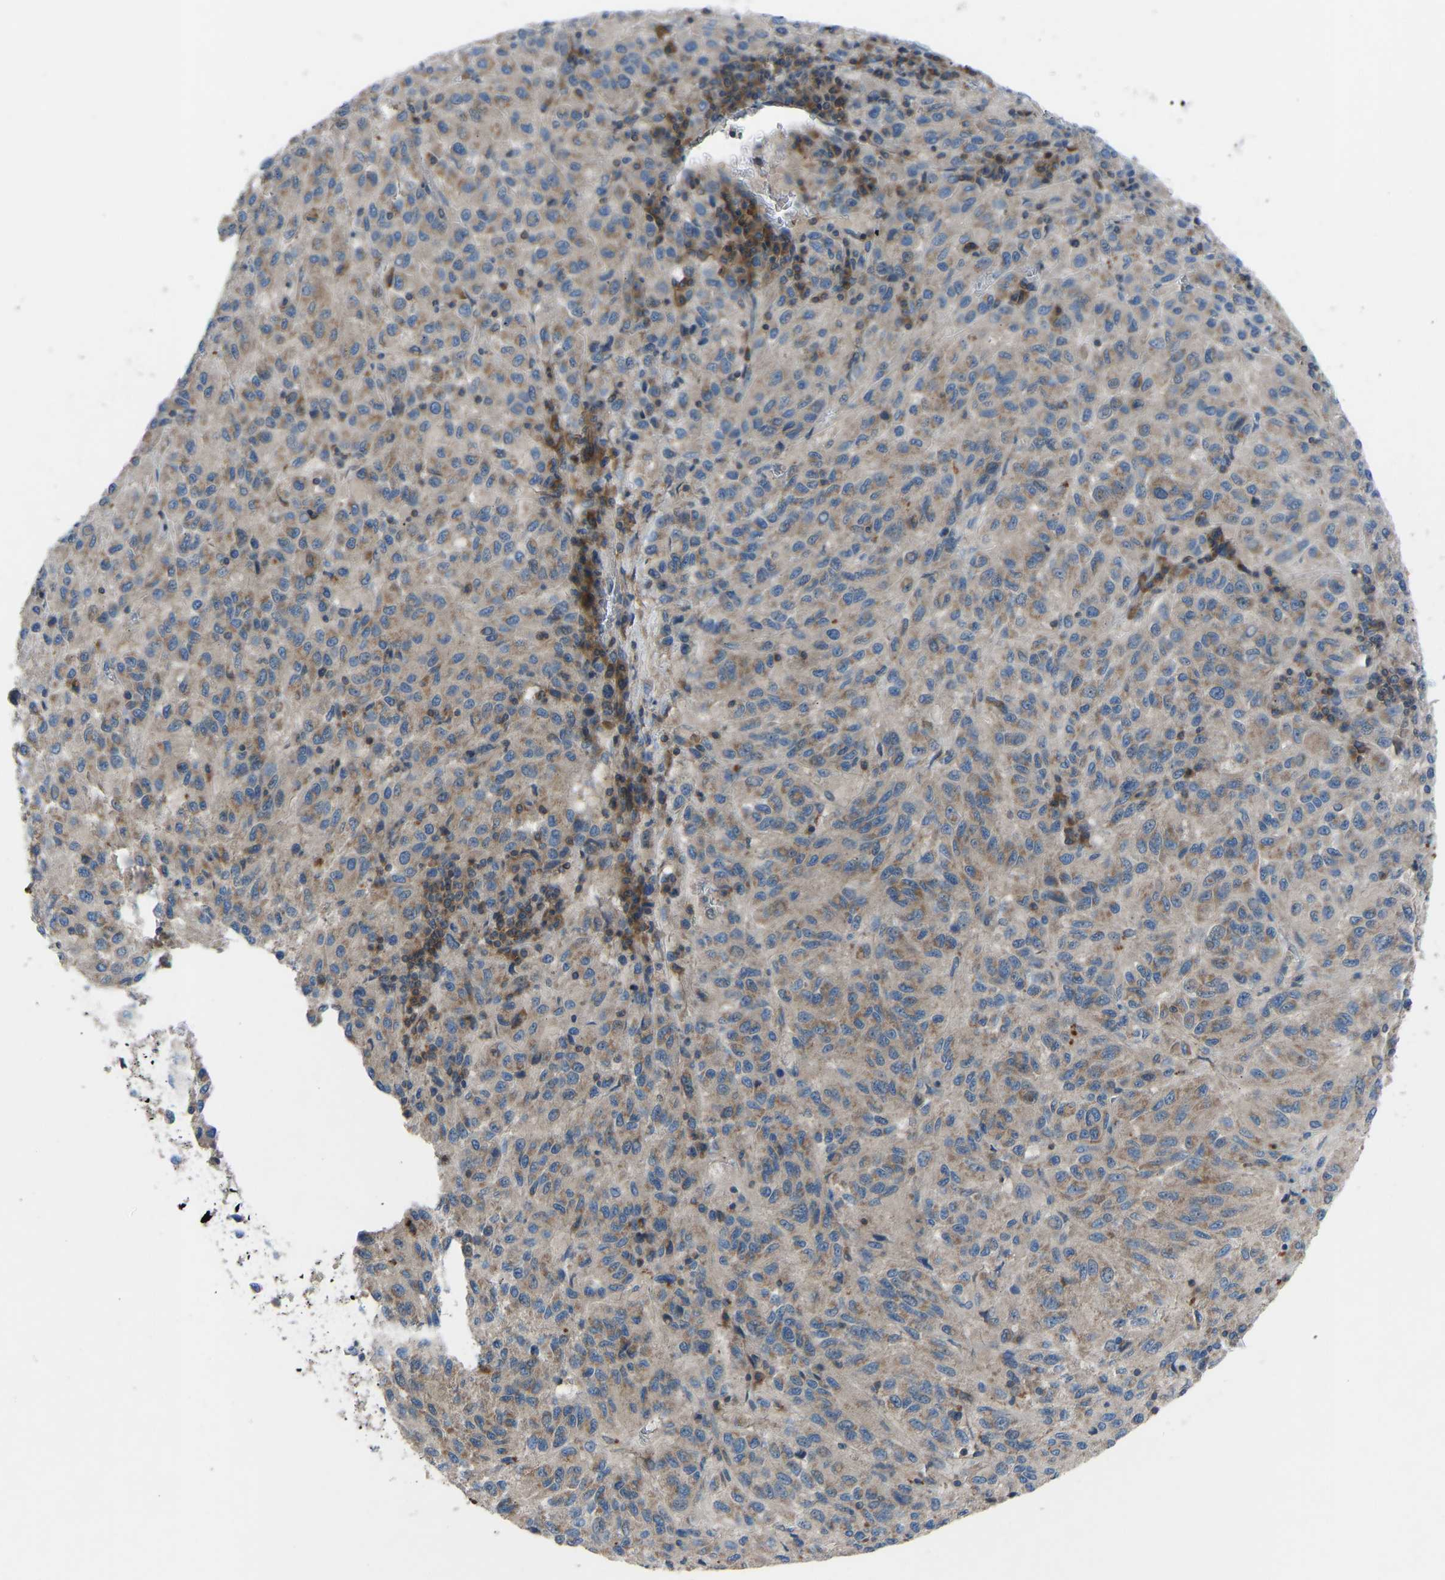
{"staining": {"intensity": "weak", "quantity": ">75%", "location": "cytoplasmic/membranous"}, "tissue": "melanoma", "cell_type": "Tumor cells", "image_type": "cancer", "snomed": [{"axis": "morphology", "description": "Malignant melanoma, Metastatic site"}, {"axis": "topography", "description": "Lung"}], "caption": "Weak cytoplasmic/membranous protein positivity is appreciated in about >75% of tumor cells in malignant melanoma (metastatic site).", "gene": "GRK6", "patient": {"sex": "male", "age": 64}}